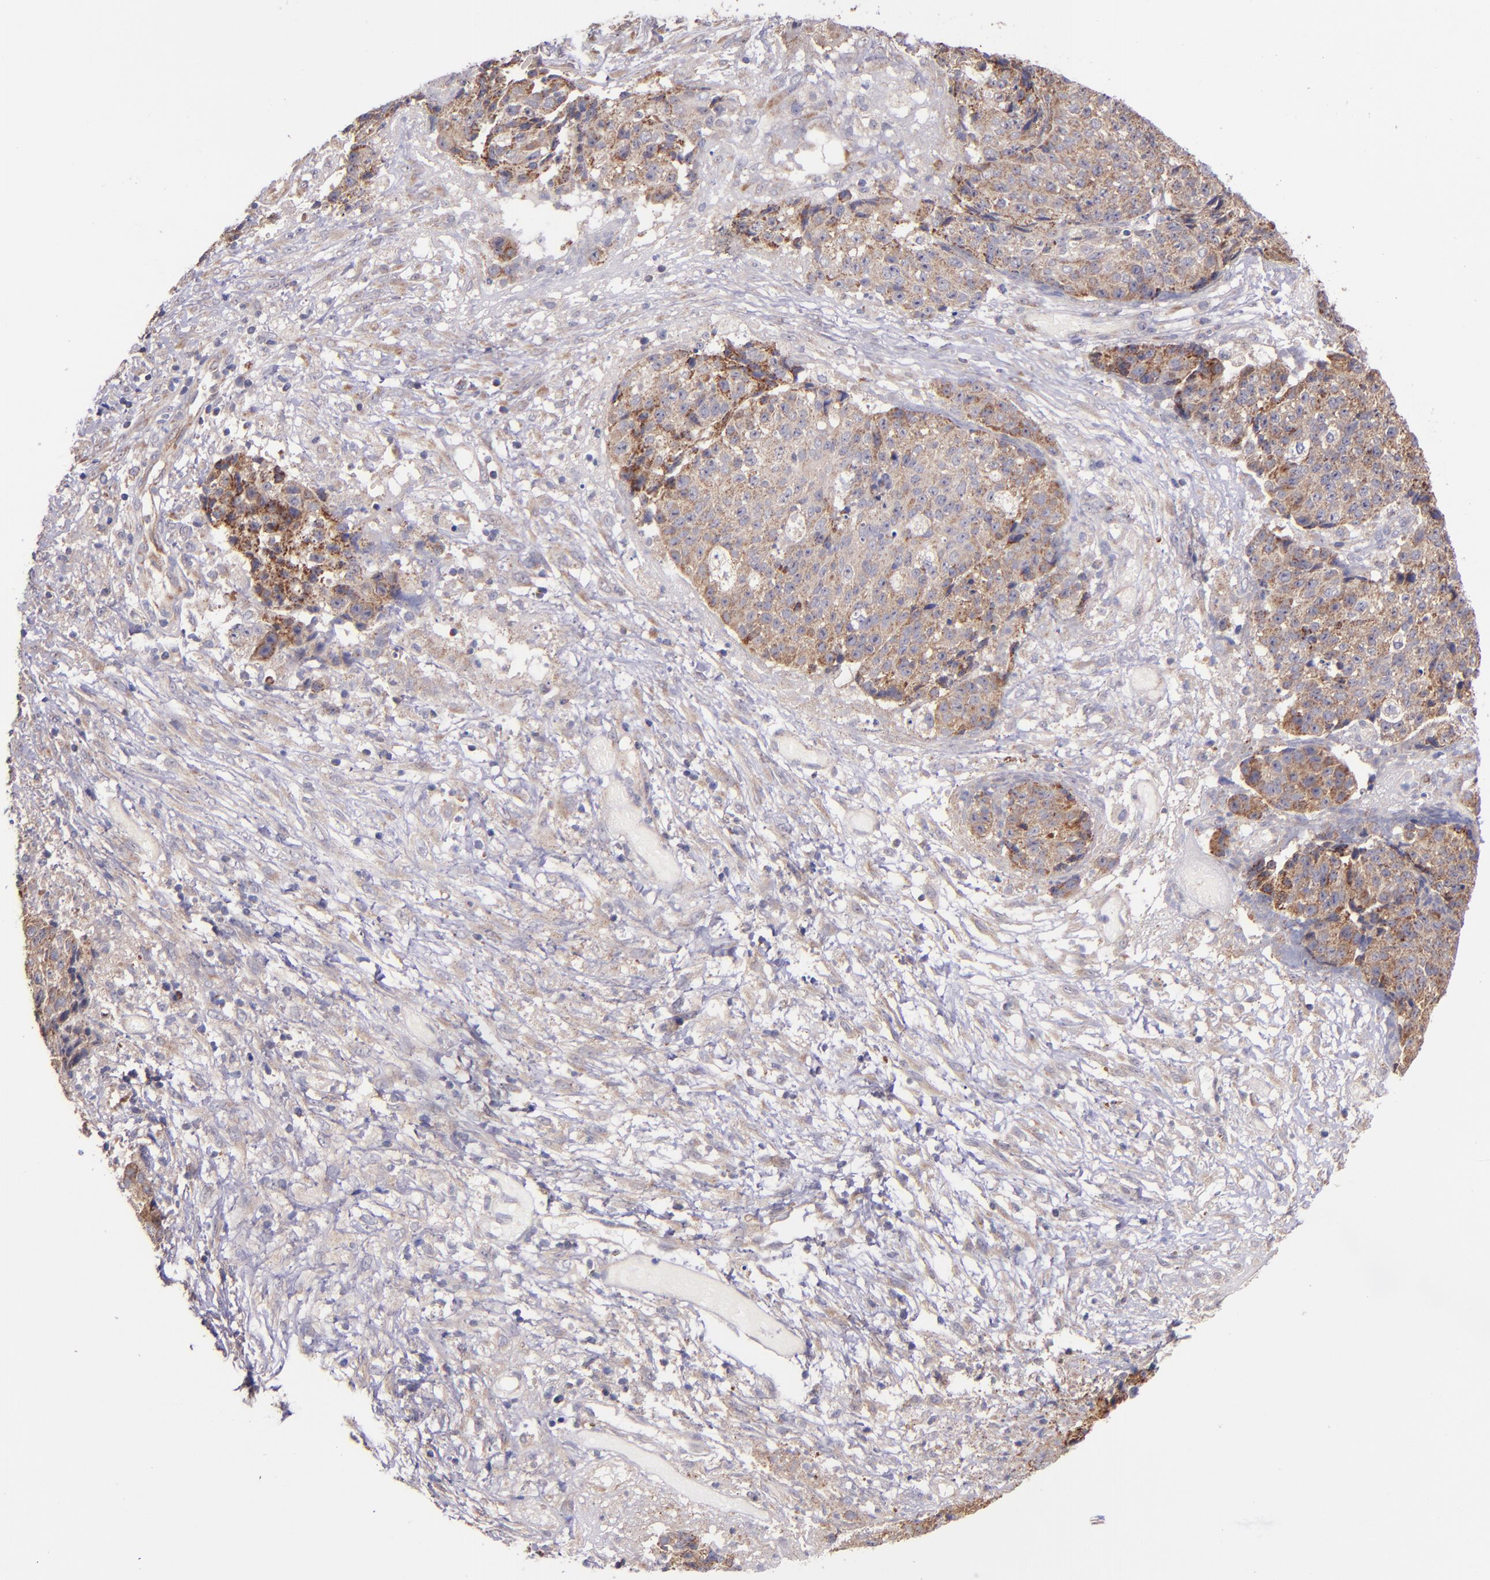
{"staining": {"intensity": "moderate", "quantity": "25%-75%", "location": "cytoplasmic/membranous"}, "tissue": "ovarian cancer", "cell_type": "Tumor cells", "image_type": "cancer", "snomed": [{"axis": "morphology", "description": "Carcinoma, endometroid"}, {"axis": "topography", "description": "Ovary"}], "caption": "Ovarian cancer stained with DAB (3,3'-diaminobenzidine) IHC demonstrates medium levels of moderate cytoplasmic/membranous staining in about 25%-75% of tumor cells.", "gene": "SHC1", "patient": {"sex": "female", "age": 42}}